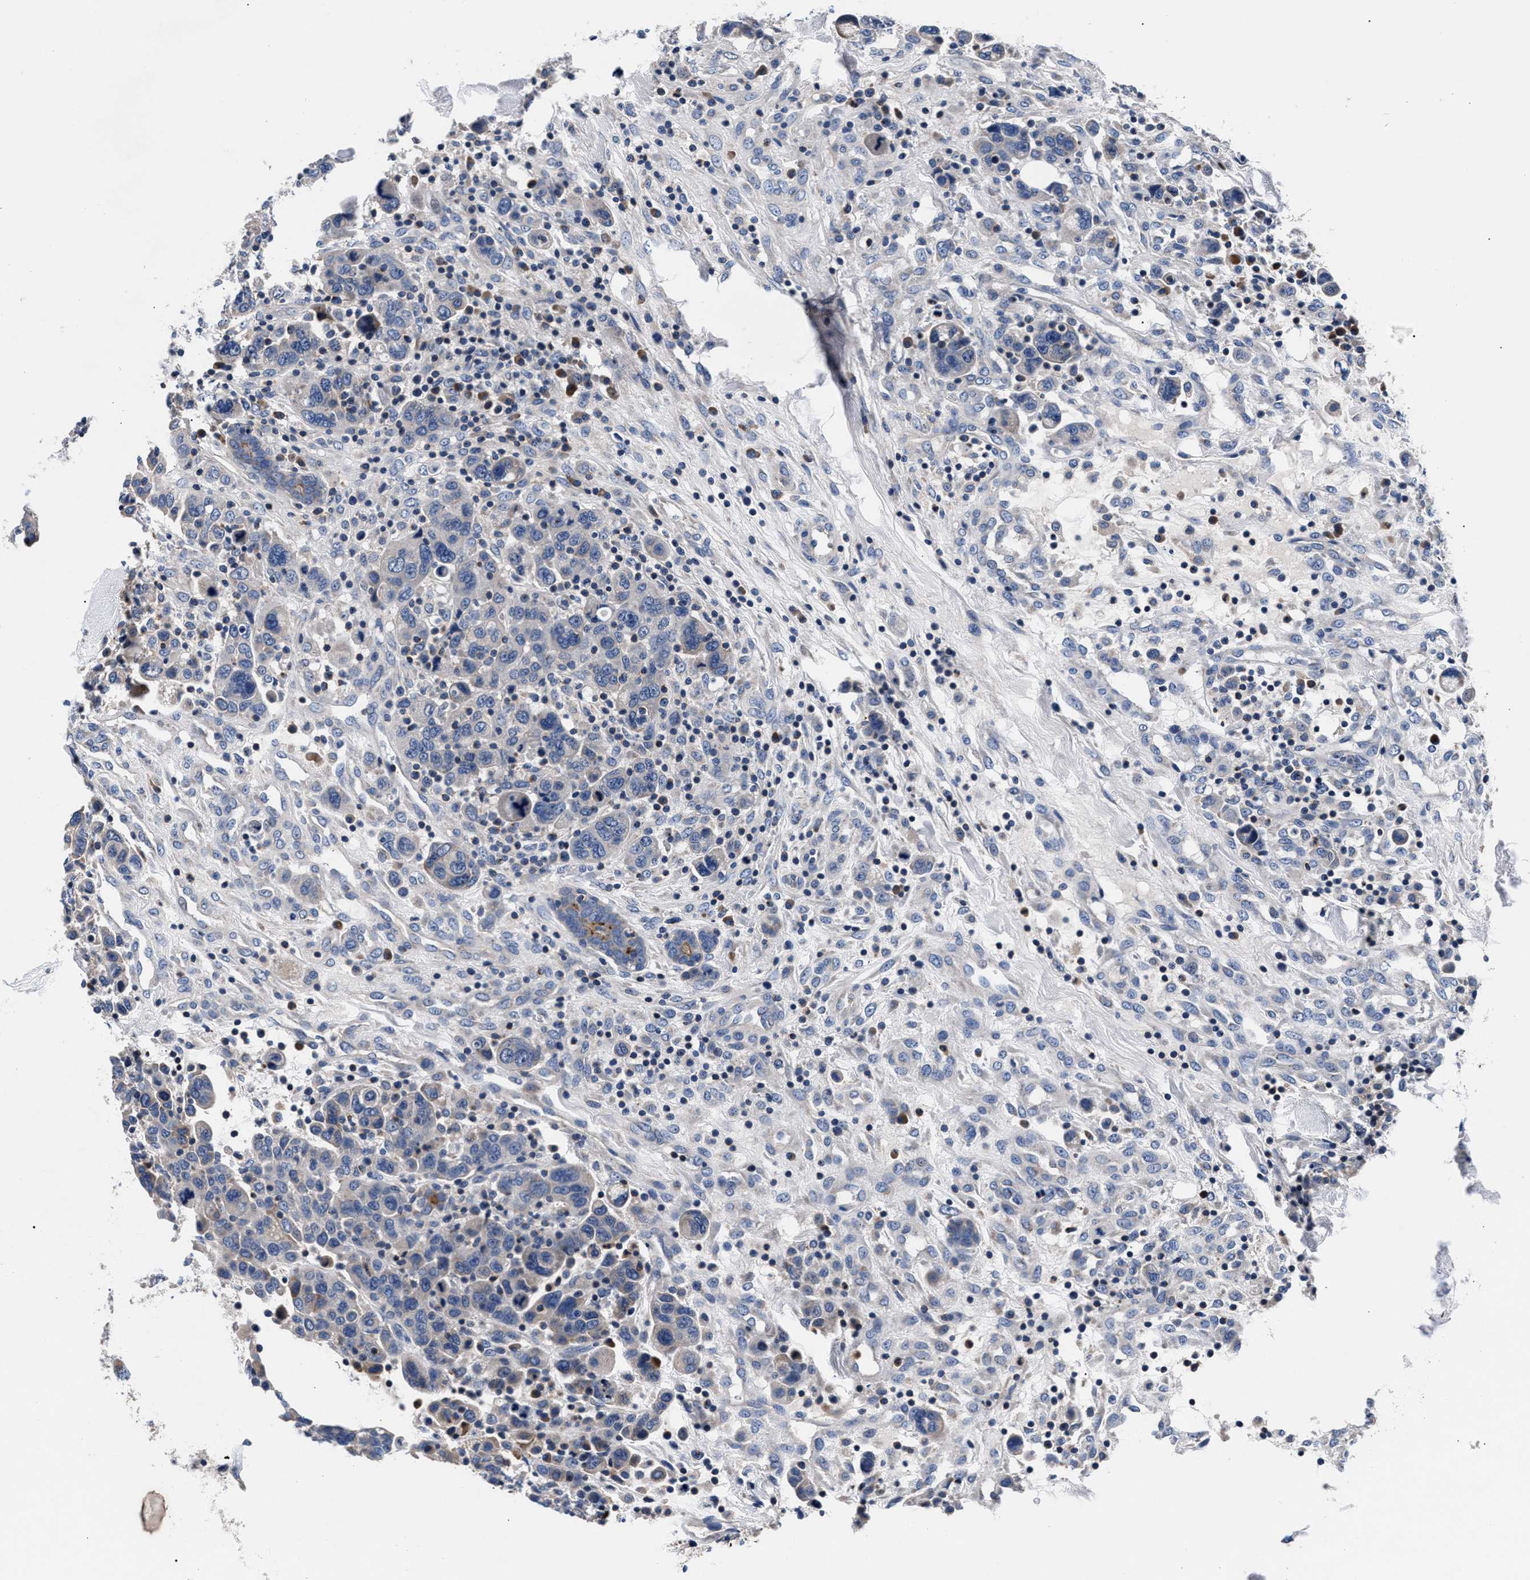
{"staining": {"intensity": "negative", "quantity": "none", "location": "none"}, "tissue": "breast cancer", "cell_type": "Tumor cells", "image_type": "cancer", "snomed": [{"axis": "morphology", "description": "Duct carcinoma"}, {"axis": "topography", "description": "Breast"}], "caption": "Tumor cells show no significant staining in infiltrating ductal carcinoma (breast).", "gene": "PHF24", "patient": {"sex": "female", "age": 37}}